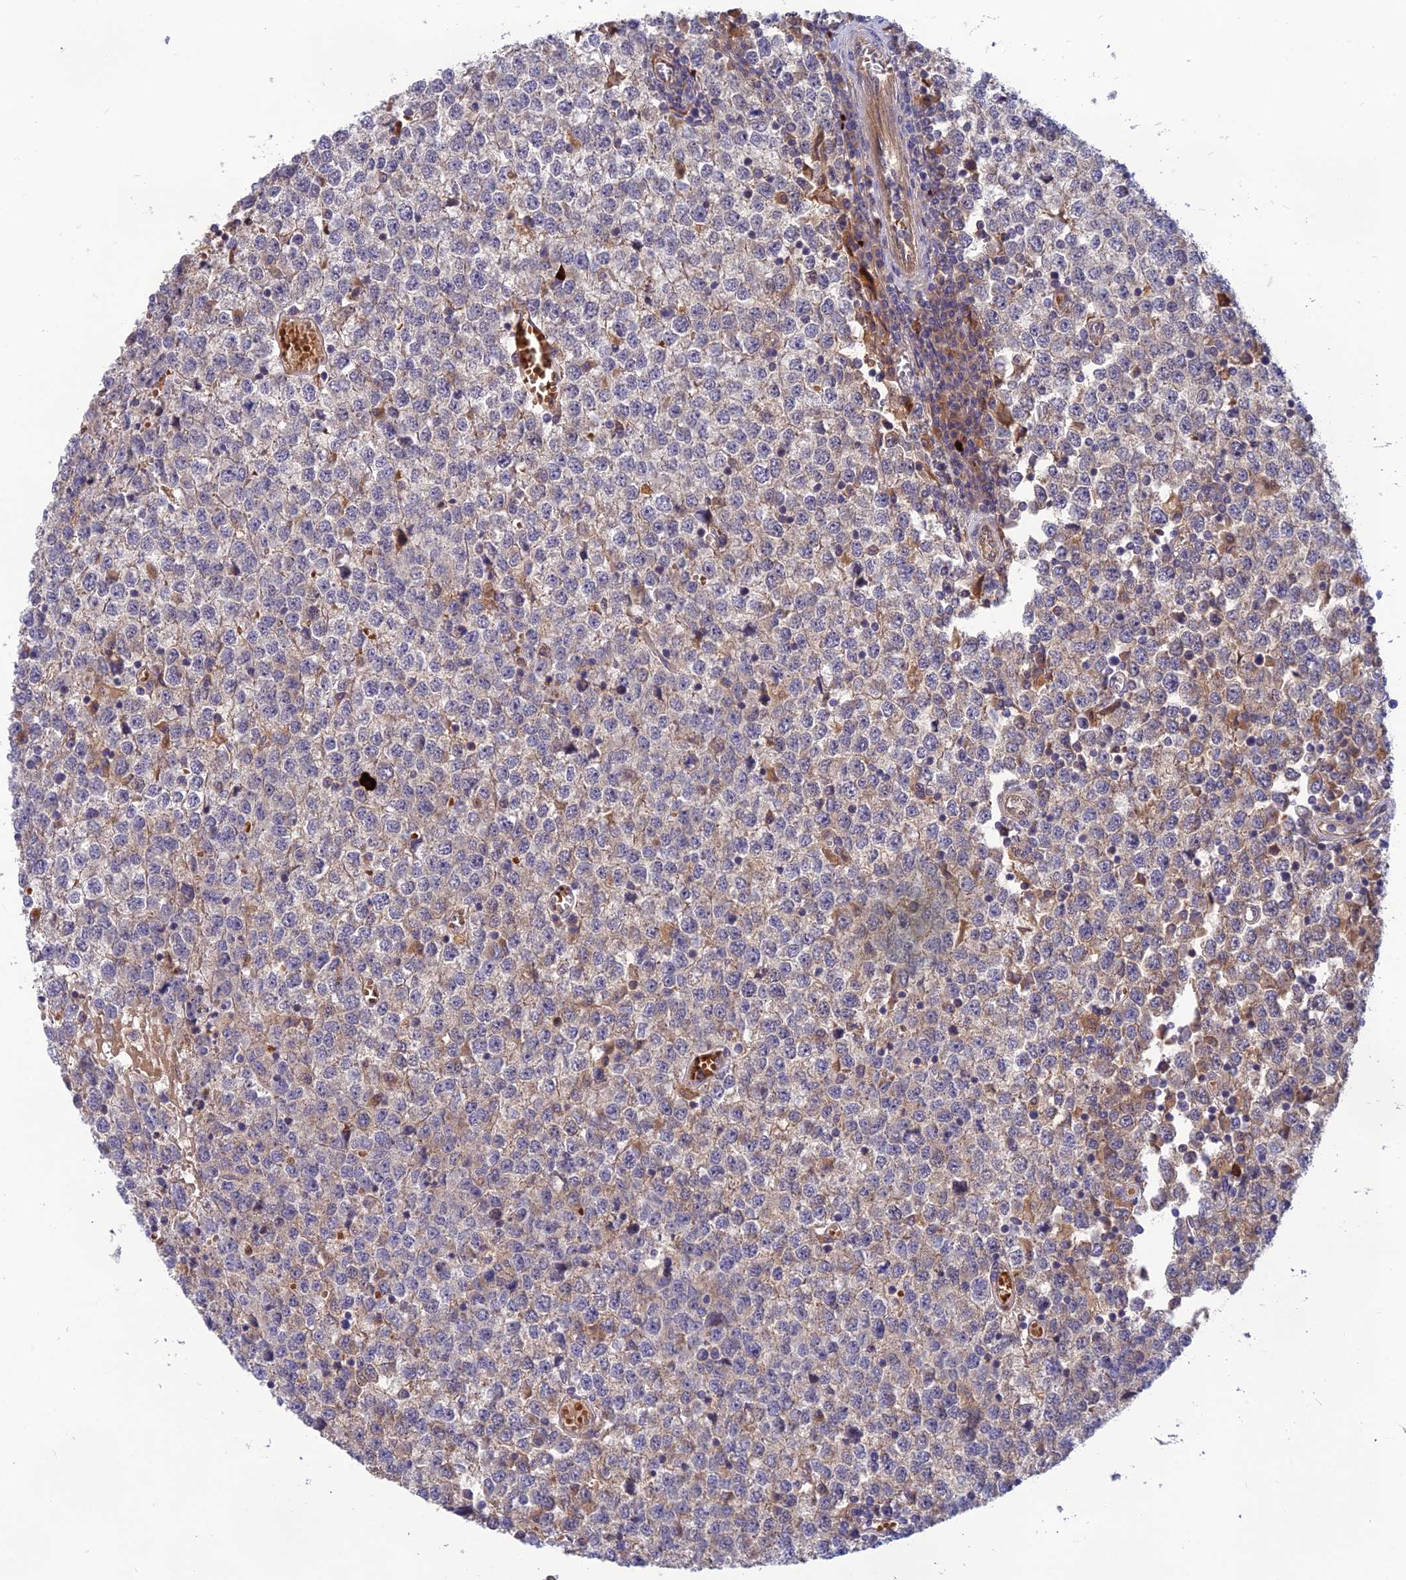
{"staining": {"intensity": "weak", "quantity": "25%-75%", "location": "cytoplasmic/membranous"}, "tissue": "testis cancer", "cell_type": "Tumor cells", "image_type": "cancer", "snomed": [{"axis": "morphology", "description": "Seminoma, NOS"}, {"axis": "topography", "description": "Testis"}], "caption": "IHC of testis cancer displays low levels of weak cytoplasmic/membranous staining in about 25%-75% of tumor cells.", "gene": "FAM151B", "patient": {"sex": "male", "age": 65}}